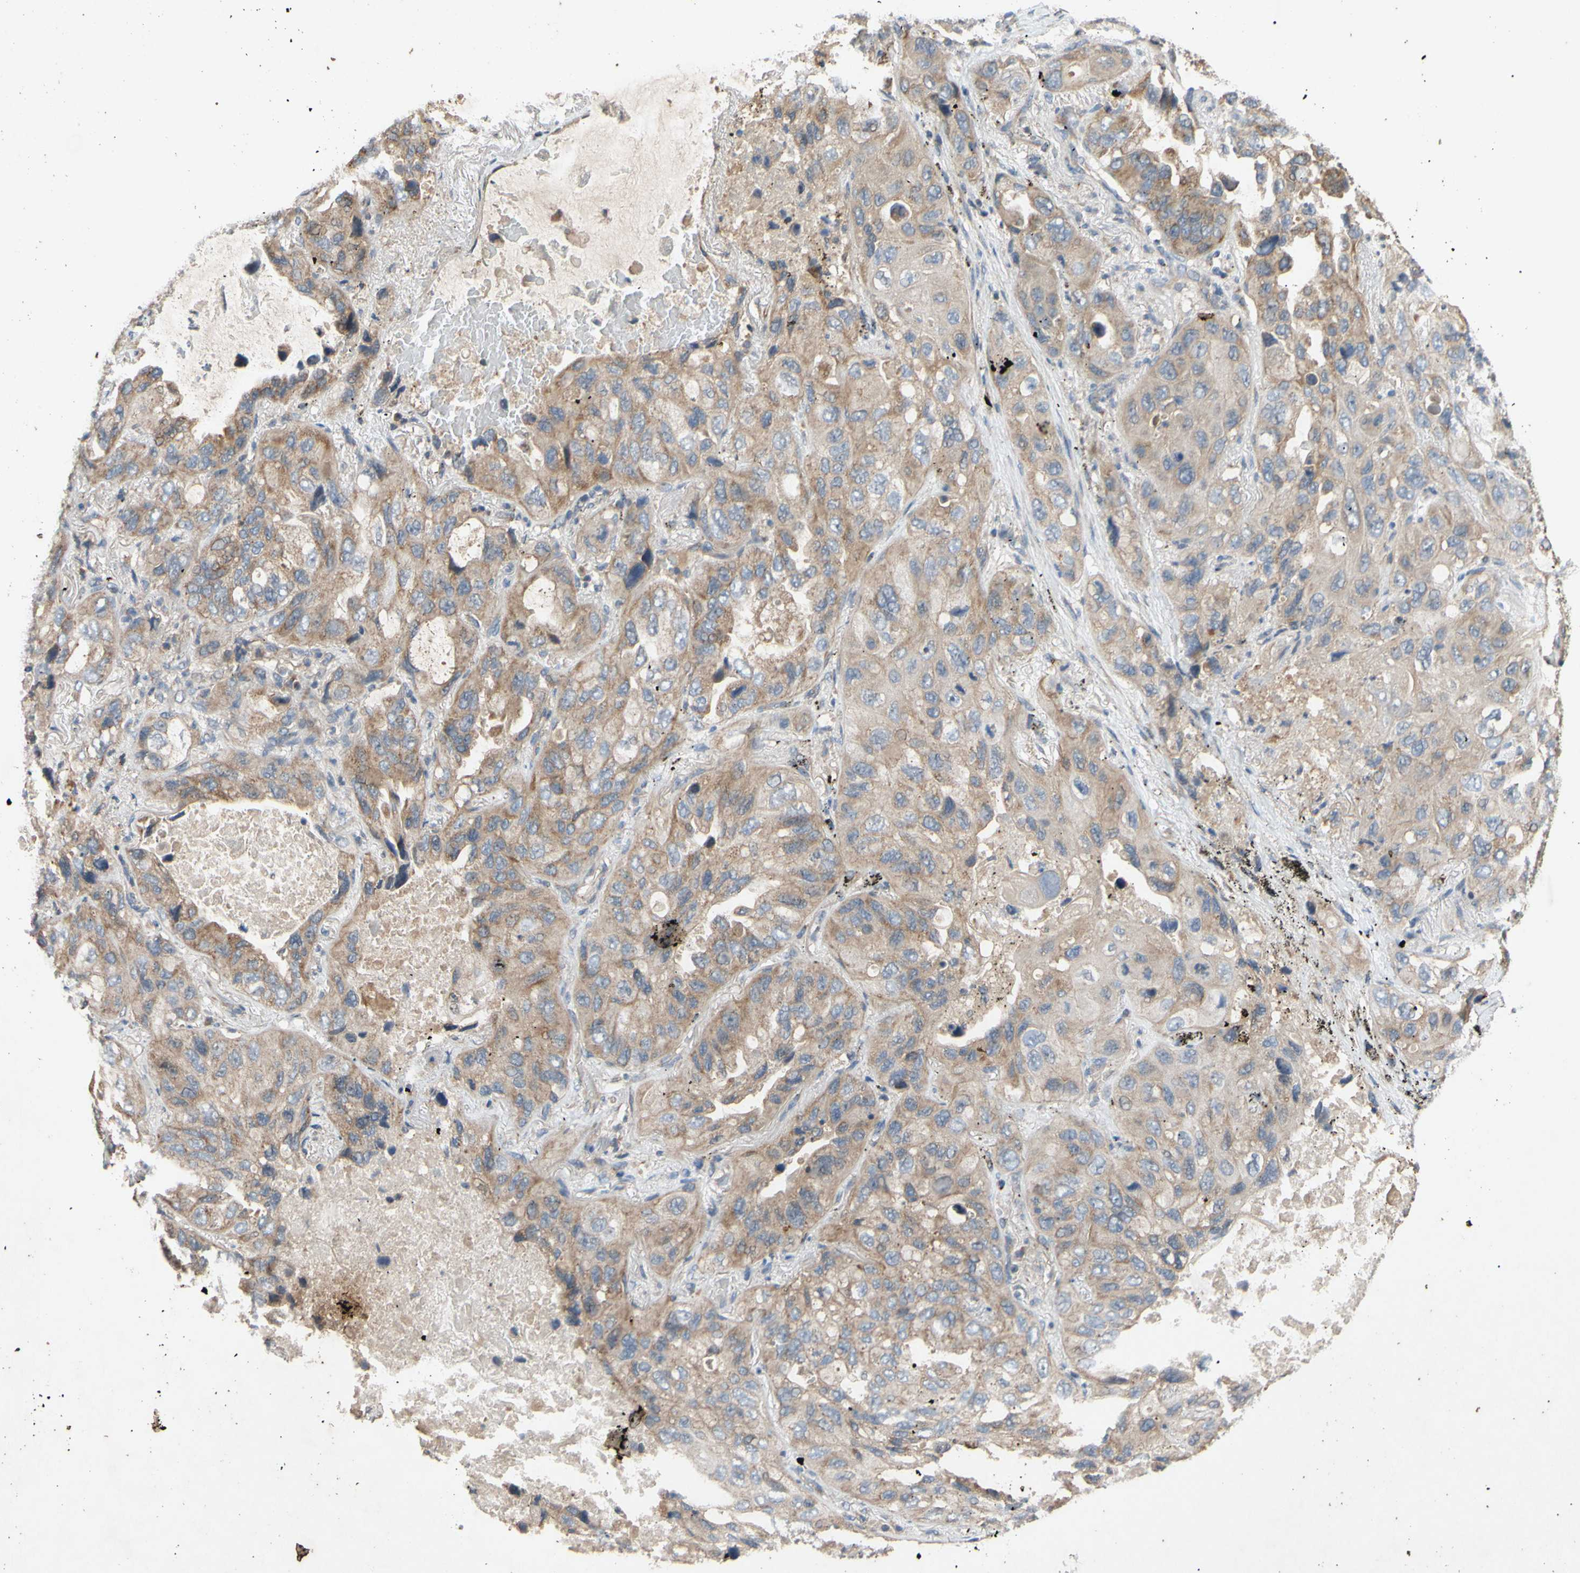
{"staining": {"intensity": "moderate", "quantity": "<25%", "location": "cytoplasmic/membranous"}, "tissue": "lung cancer", "cell_type": "Tumor cells", "image_type": "cancer", "snomed": [{"axis": "morphology", "description": "Squamous cell carcinoma, NOS"}, {"axis": "topography", "description": "Lung"}], "caption": "About <25% of tumor cells in lung cancer show moderate cytoplasmic/membranous protein expression as visualized by brown immunohistochemical staining.", "gene": "PARD6A", "patient": {"sex": "female", "age": 73}}